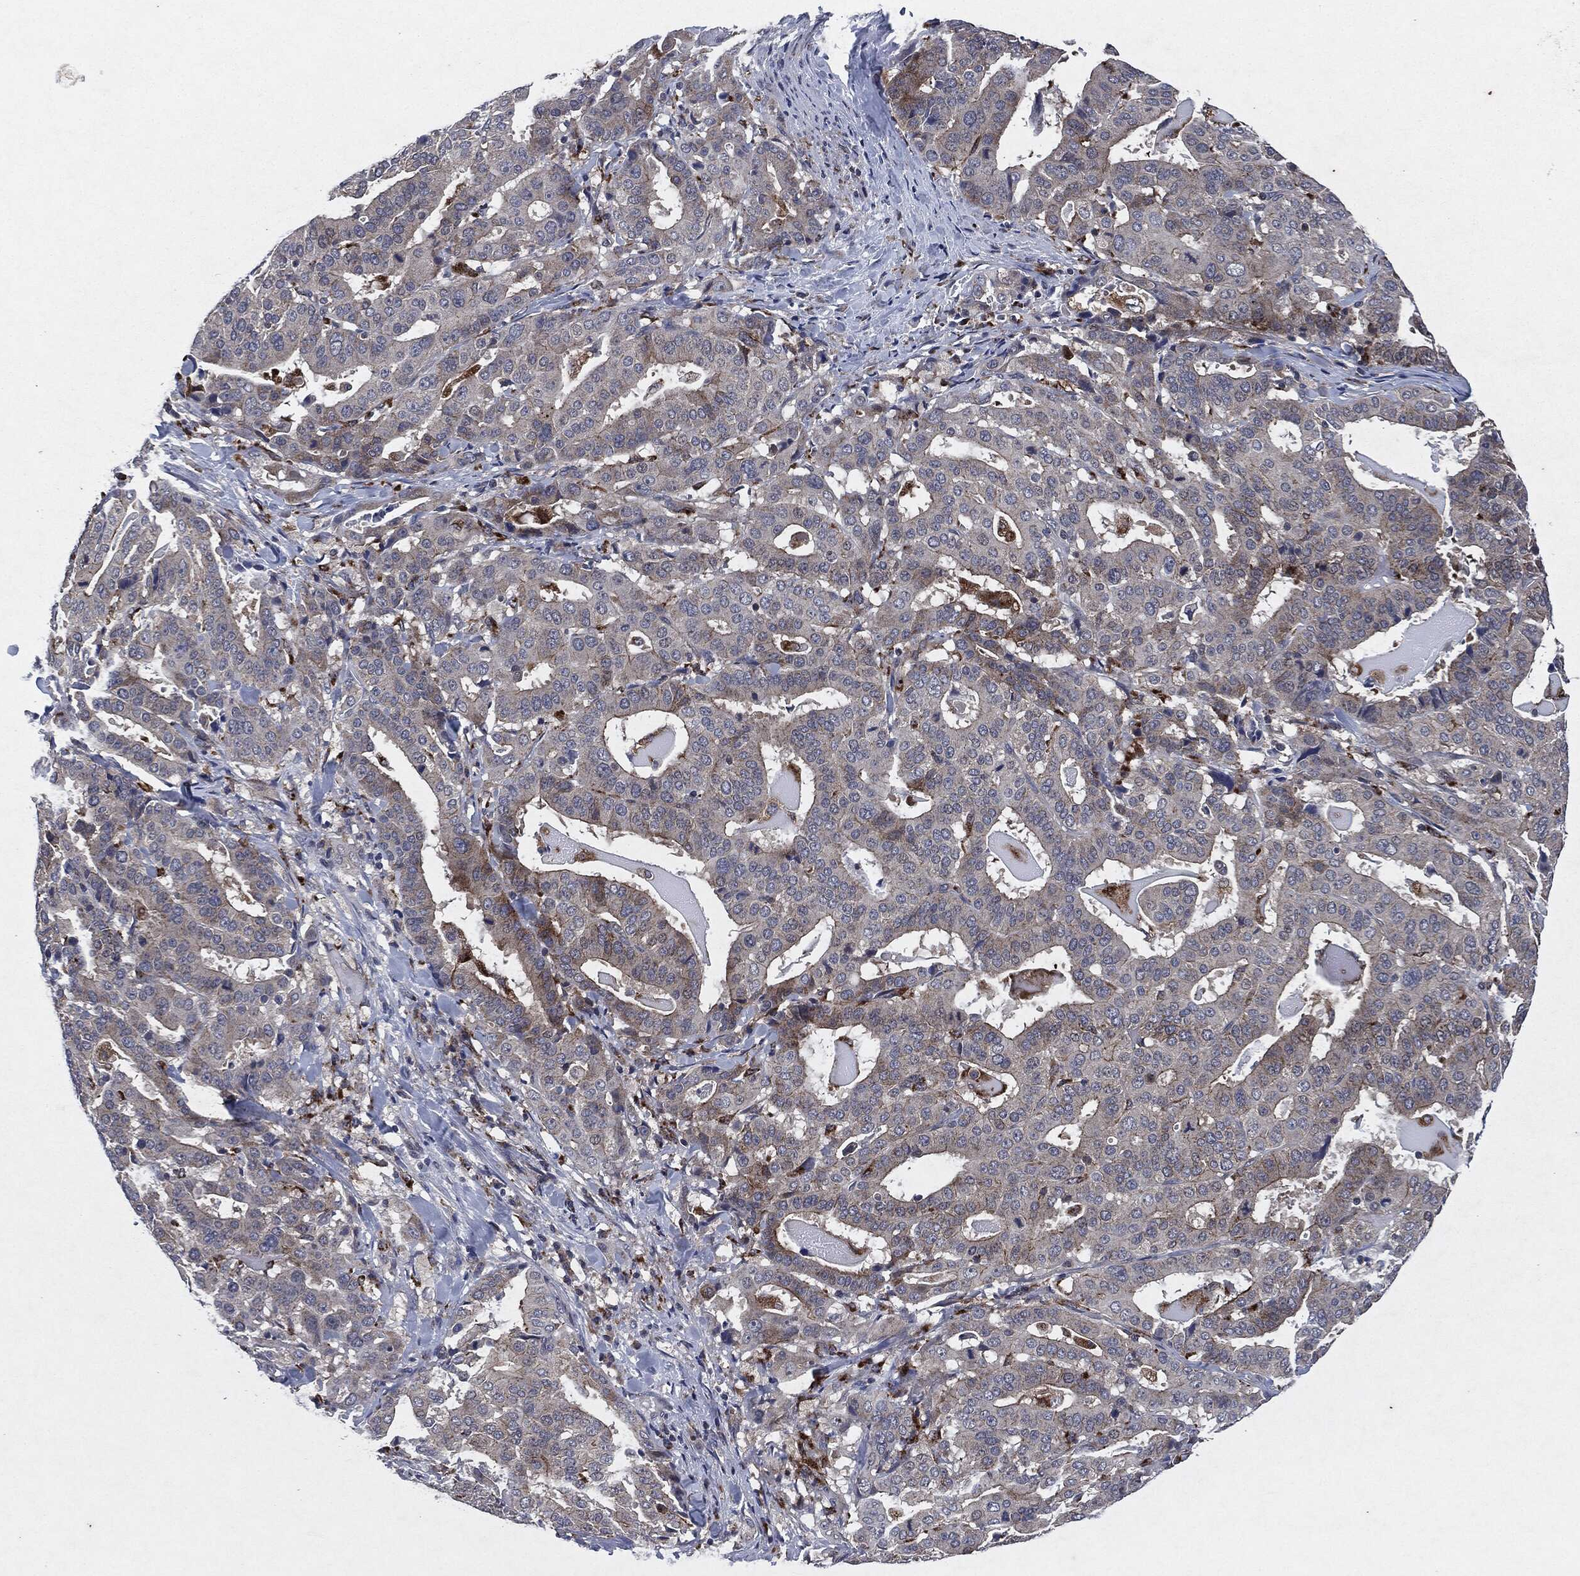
{"staining": {"intensity": "moderate", "quantity": "<25%", "location": "cytoplasmic/membranous"}, "tissue": "stomach cancer", "cell_type": "Tumor cells", "image_type": "cancer", "snomed": [{"axis": "morphology", "description": "Adenocarcinoma, NOS"}, {"axis": "topography", "description": "Stomach"}], "caption": "Brown immunohistochemical staining in human adenocarcinoma (stomach) reveals moderate cytoplasmic/membranous positivity in about <25% of tumor cells. (brown staining indicates protein expression, while blue staining denotes nuclei).", "gene": "SLC31A2", "patient": {"sex": "male", "age": 48}}